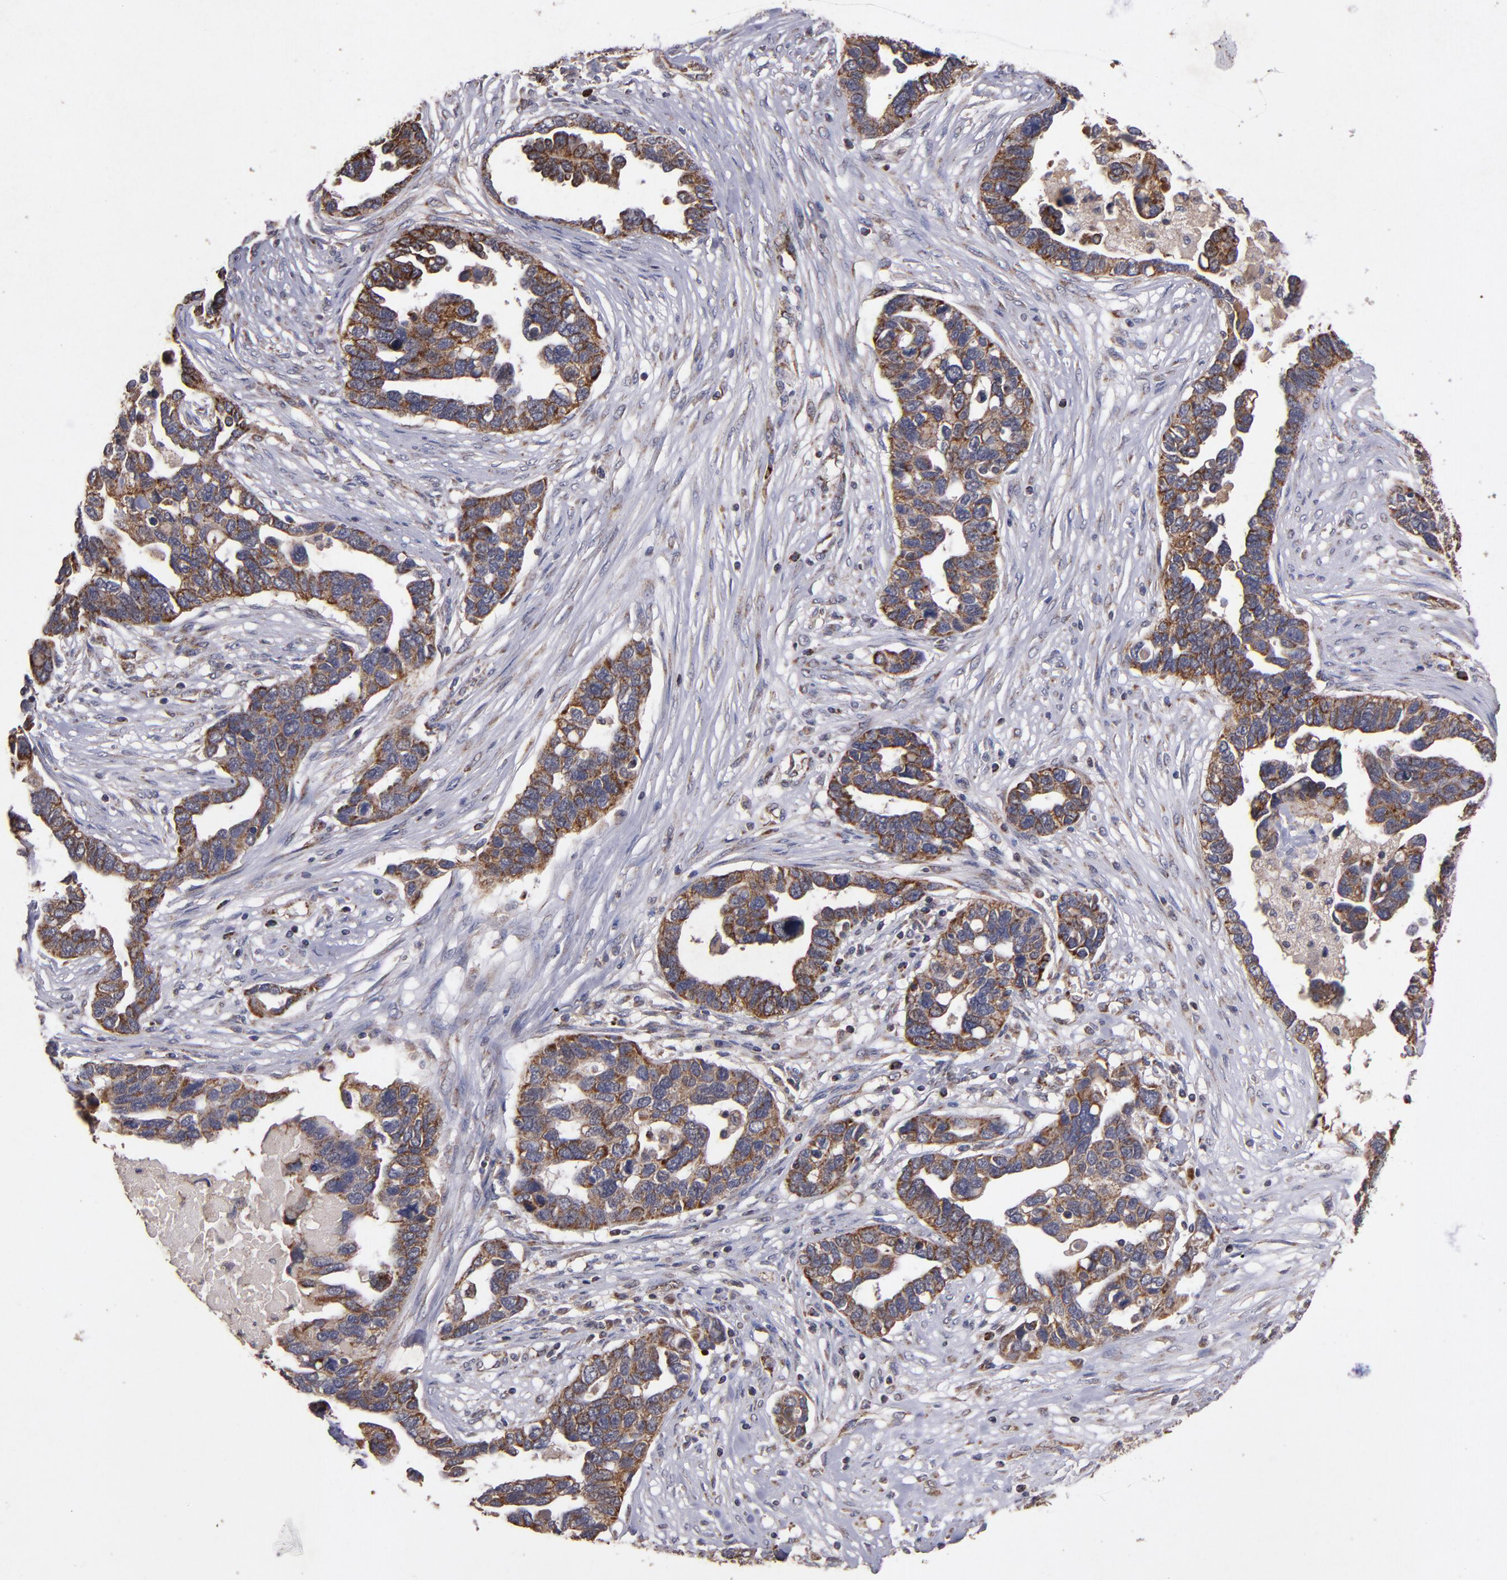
{"staining": {"intensity": "moderate", "quantity": ">75%", "location": "cytoplasmic/membranous"}, "tissue": "ovarian cancer", "cell_type": "Tumor cells", "image_type": "cancer", "snomed": [{"axis": "morphology", "description": "Cystadenocarcinoma, serous, NOS"}, {"axis": "topography", "description": "Ovary"}], "caption": "Immunohistochemistry (IHC) staining of serous cystadenocarcinoma (ovarian), which reveals medium levels of moderate cytoplasmic/membranous staining in approximately >75% of tumor cells indicating moderate cytoplasmic/membranous protein expression. The staining was performed using DAB (brown) for protein detection and nuclei were counterstained in hematoxylin (blue).", "gene": "TIMM9", "patient": {"sex": "female", "age": 54}}